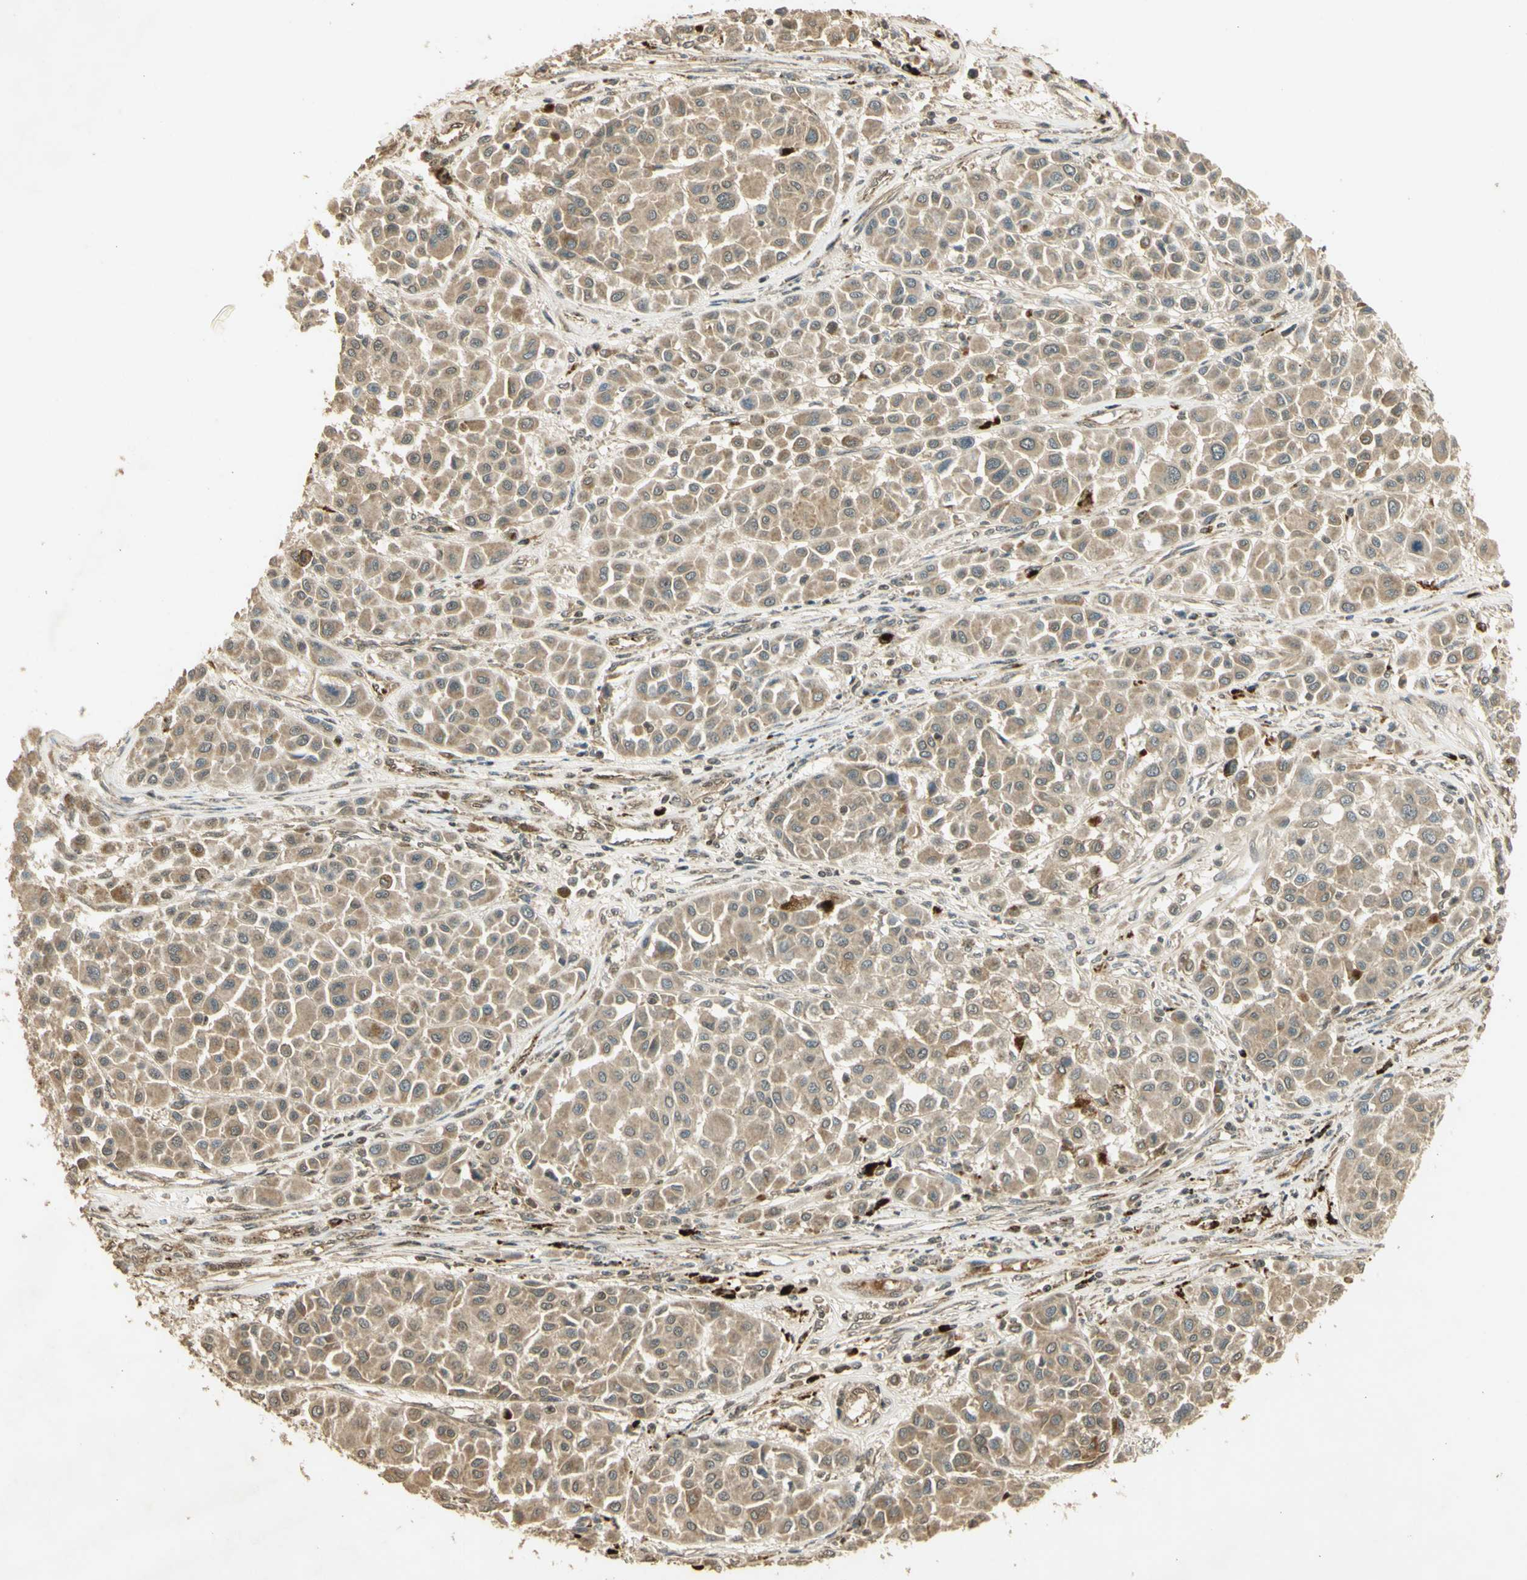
{"staining": {"intensity": "weak", "quantity": ">75%", "location": "cytoplasmic/membranous"}, "tissue": "melanoma", "cell_type": "Tumor cells", "image_type": "cancer", "snomed": [{"axis": "morphology", "description": "Malignant melanoma, Metastatic site"}, {"axis": "topography", "description": "Soft tissue"}], "caption": "Protein expression analysis of malignant melanoma (metastatic site) shows weak cytoplasmic/membranous staining in about >75% of tumor cells.", "gene": "GMEB2", "patient": {"sex": "male", "age": 41}}